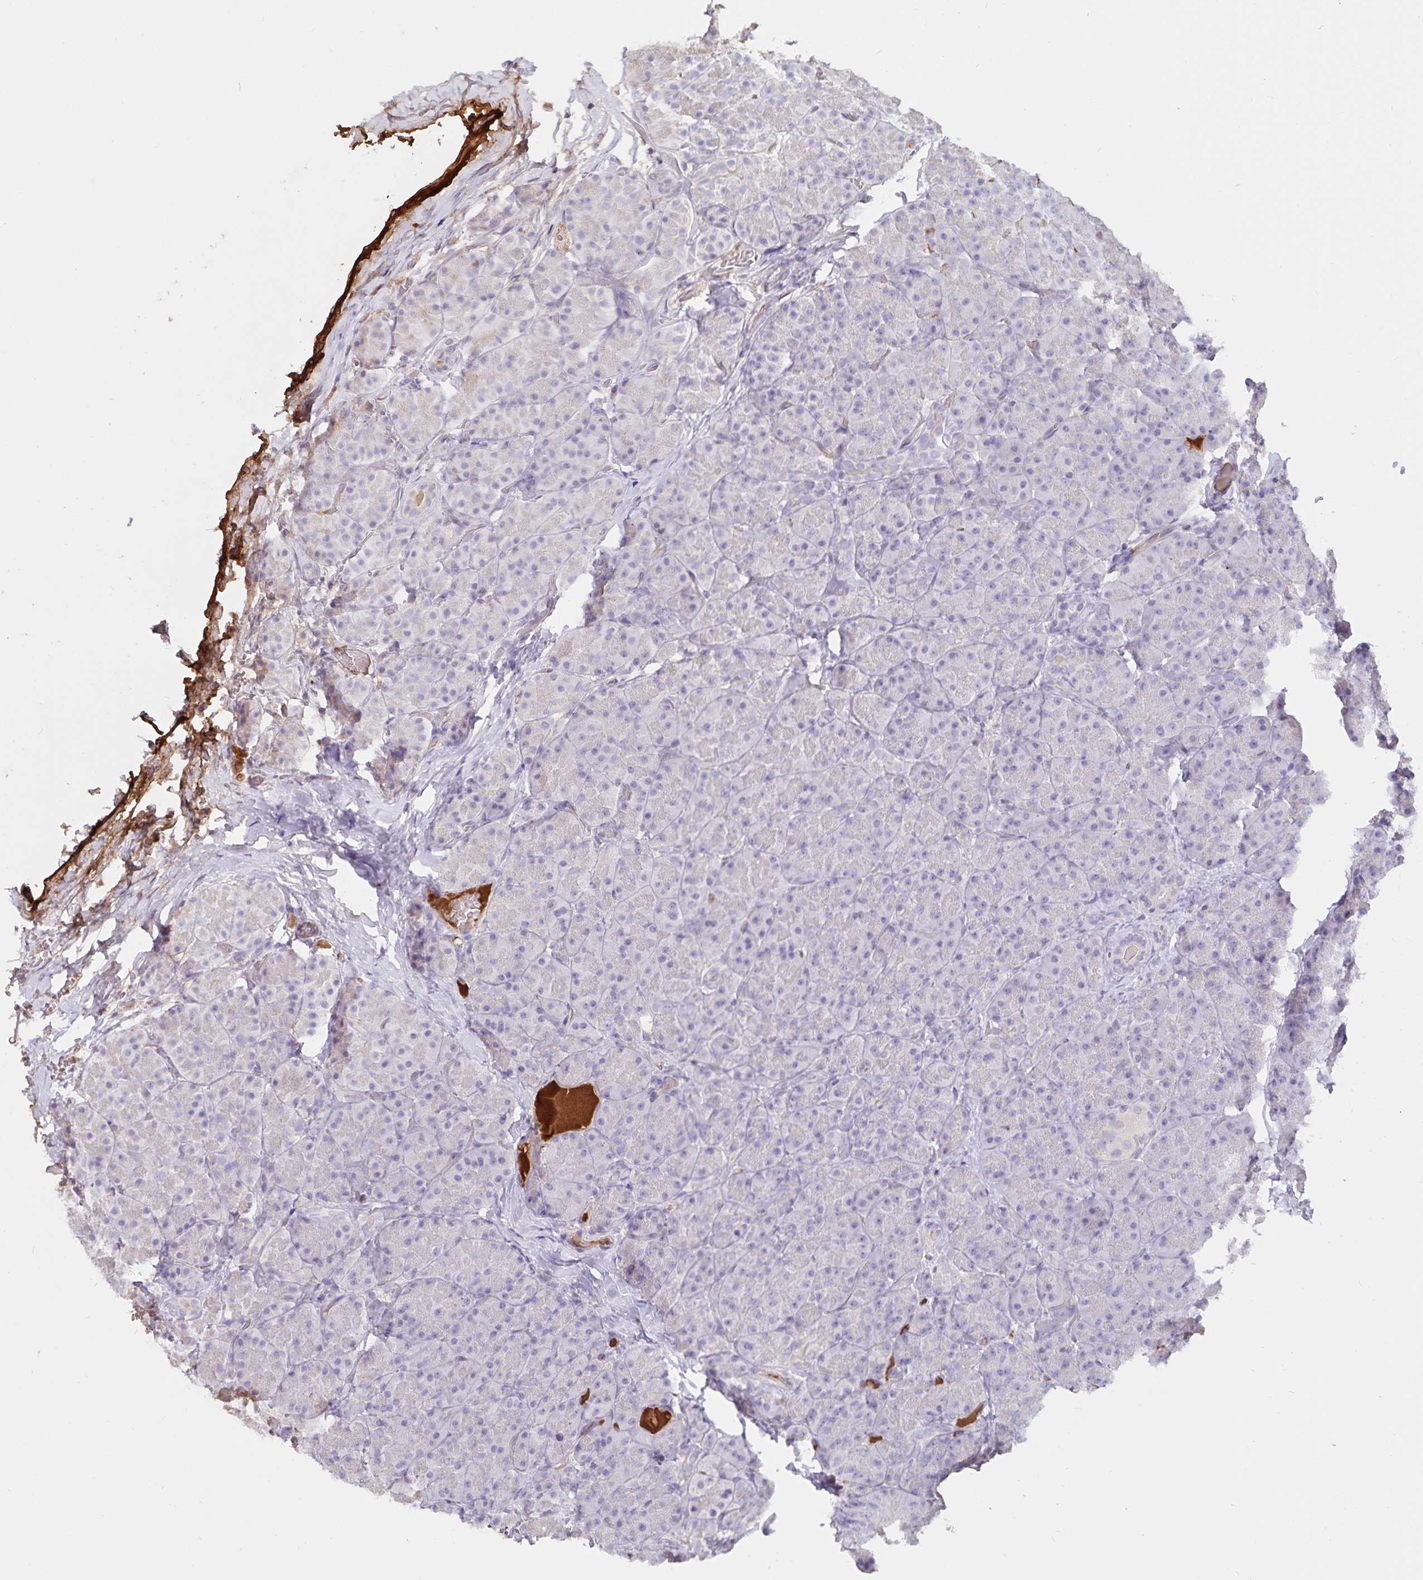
{"staining": {"intensity": "negative", "quantity": "none", "location": "none"}, "tissue": "pancreas", "cell_type": "Exocrine glandular cells", "image_type": "normal", "snomed": [{"axis": "morphology", "description": "Normal tissue, NOS"}, {"axis": "topography", "description": "Pancreas"}], "caption": "Immunohistochemistry (IHC) histopathology image of normal pancreas: pancreas stained with DAB (3,3'-diaminobenzidine) exhibits no significant protein staining in exocrine glandular cells.", "gene": "FGG", "patient": {"sex": "male", "age": 57}}